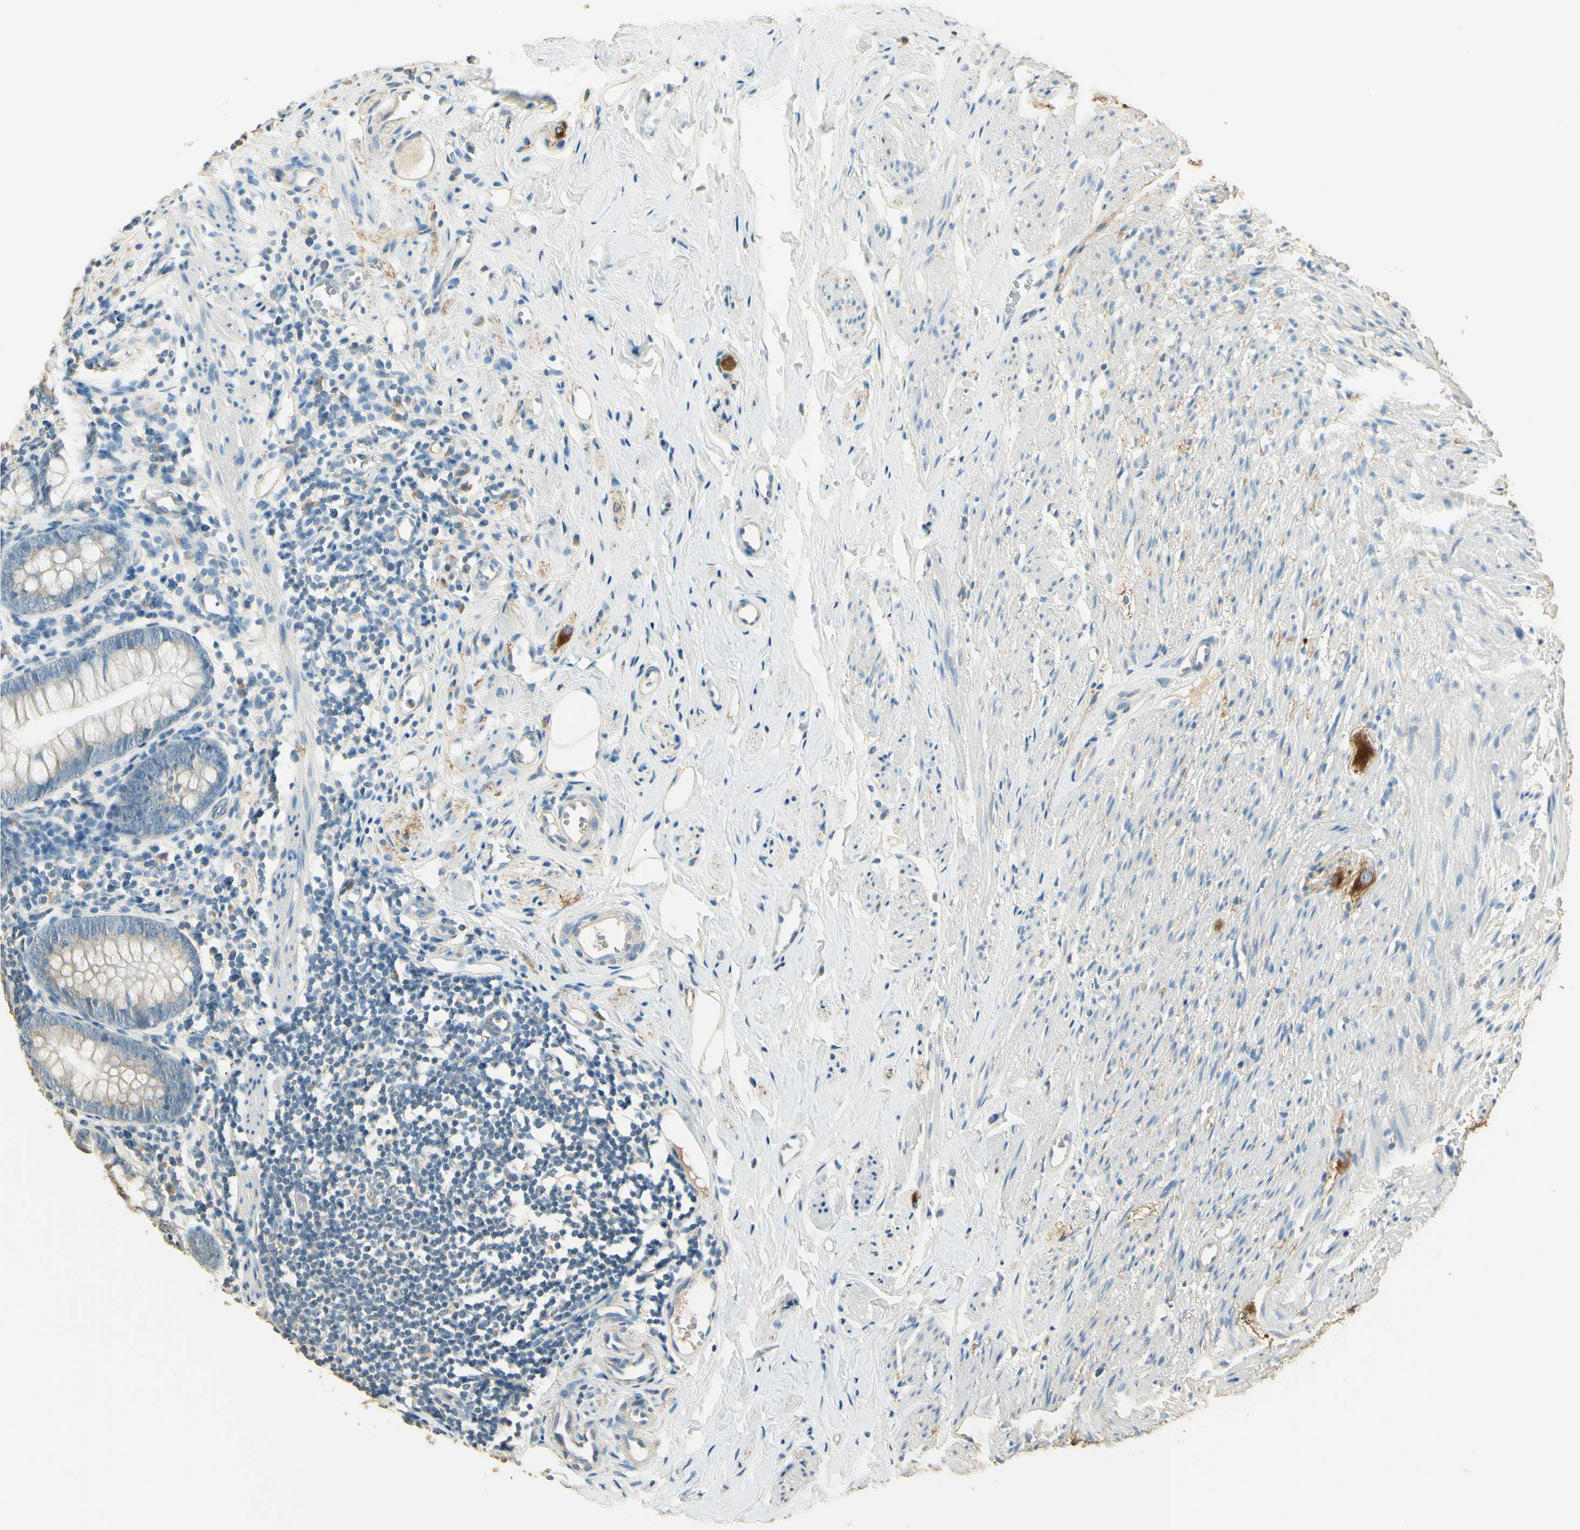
{"staining": {"intensity": "weak", "quantity": ">75%", "location": "none"}, "tissue": "appendix", "cell_type": "Glandular cells", "image_type": "normal", "snomed": [{"axis": "morphology", "description": "Normal tissue, NOS"}, {"axis": "topography", "description": "Appendix"}], "caption": "Protein staining of unremarkable appendix exhibits weak None positivity in approximately >75% of glandular cells. Using DAB (brown) and hematoxylin (blue) stains, captured at high magnification using brightfield microscopy.", "gene": "UXS1", "patient": {"sex": "female", "age": 77}}